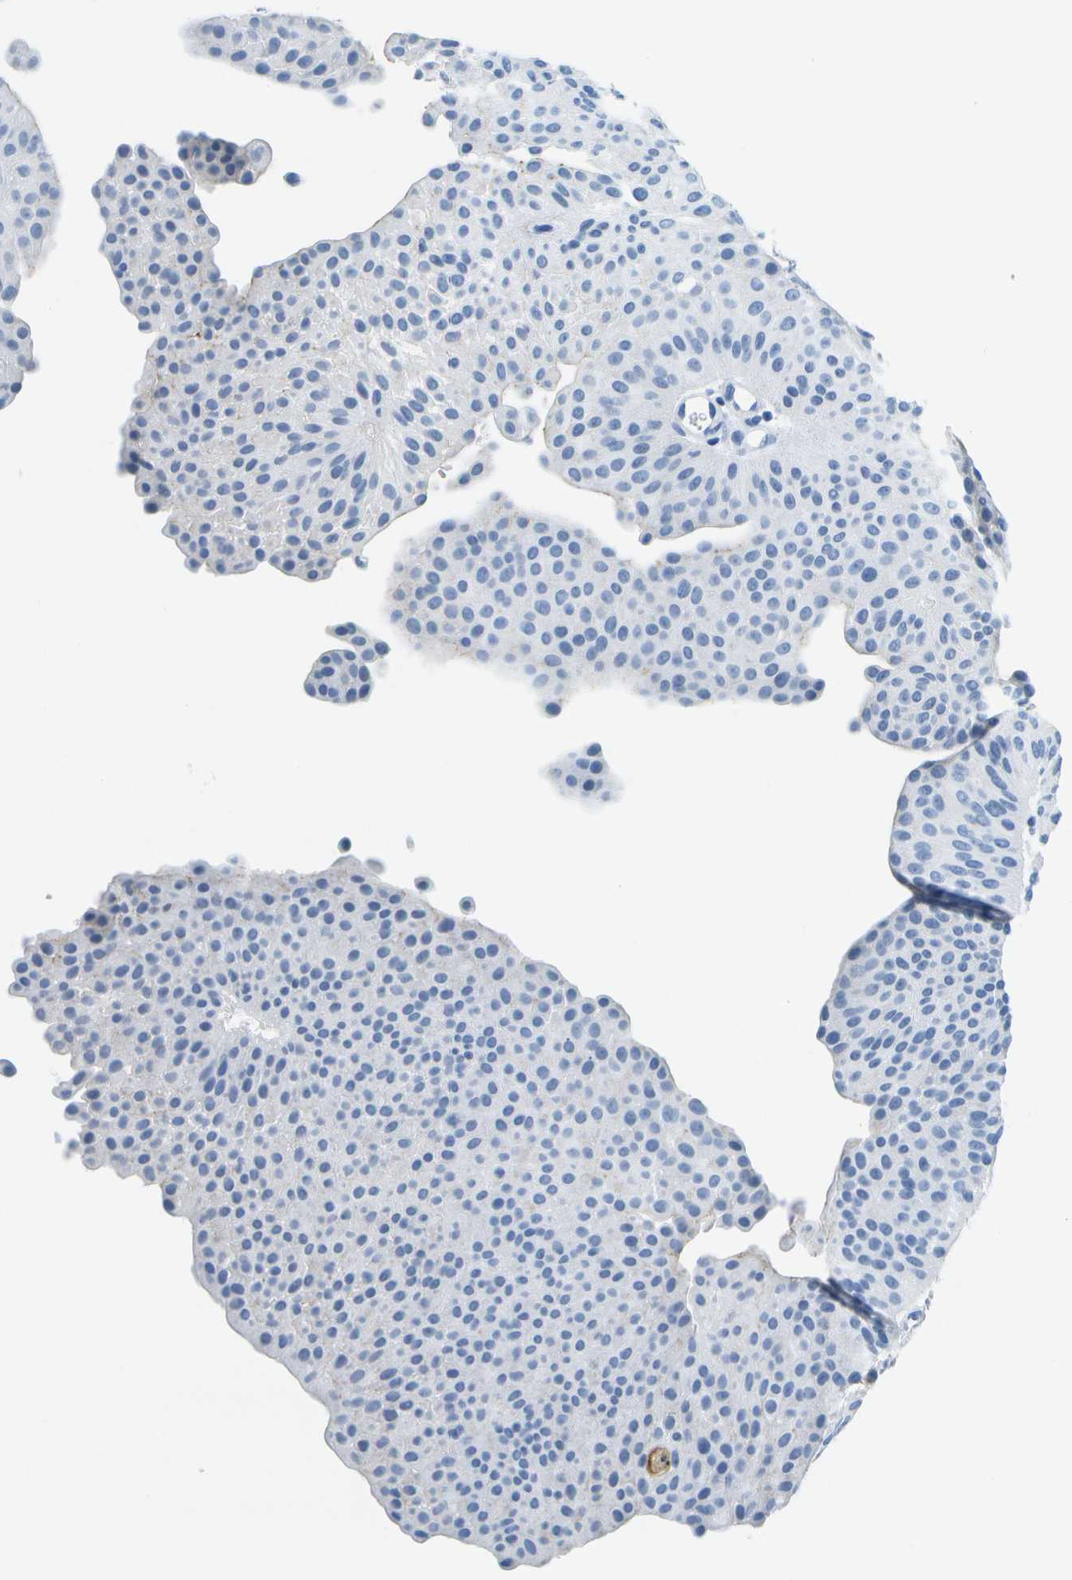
{"staining": {"intensity": "negative", "quantity": "none", "location": "none"}, "tissue": "urothelial cancer", "cell_type": "Tumor cells", "image_type": "cancer", "snomed": [{"axis": "morphology", "description": "Urothelial carcinoma, Low grade"}, {"axis": "topography", "description": "Urinary bladder"}], "caption": "Immunohistochemical staining of urothelial cancer demonstrates no significant expression in tumor cells. (DAB (3,3'-diaminobenzidine) immunohistochemistry (IHC), high magnification).", "gene": "SERPINA1", "patient": {"sex": "female", "age": 60}}